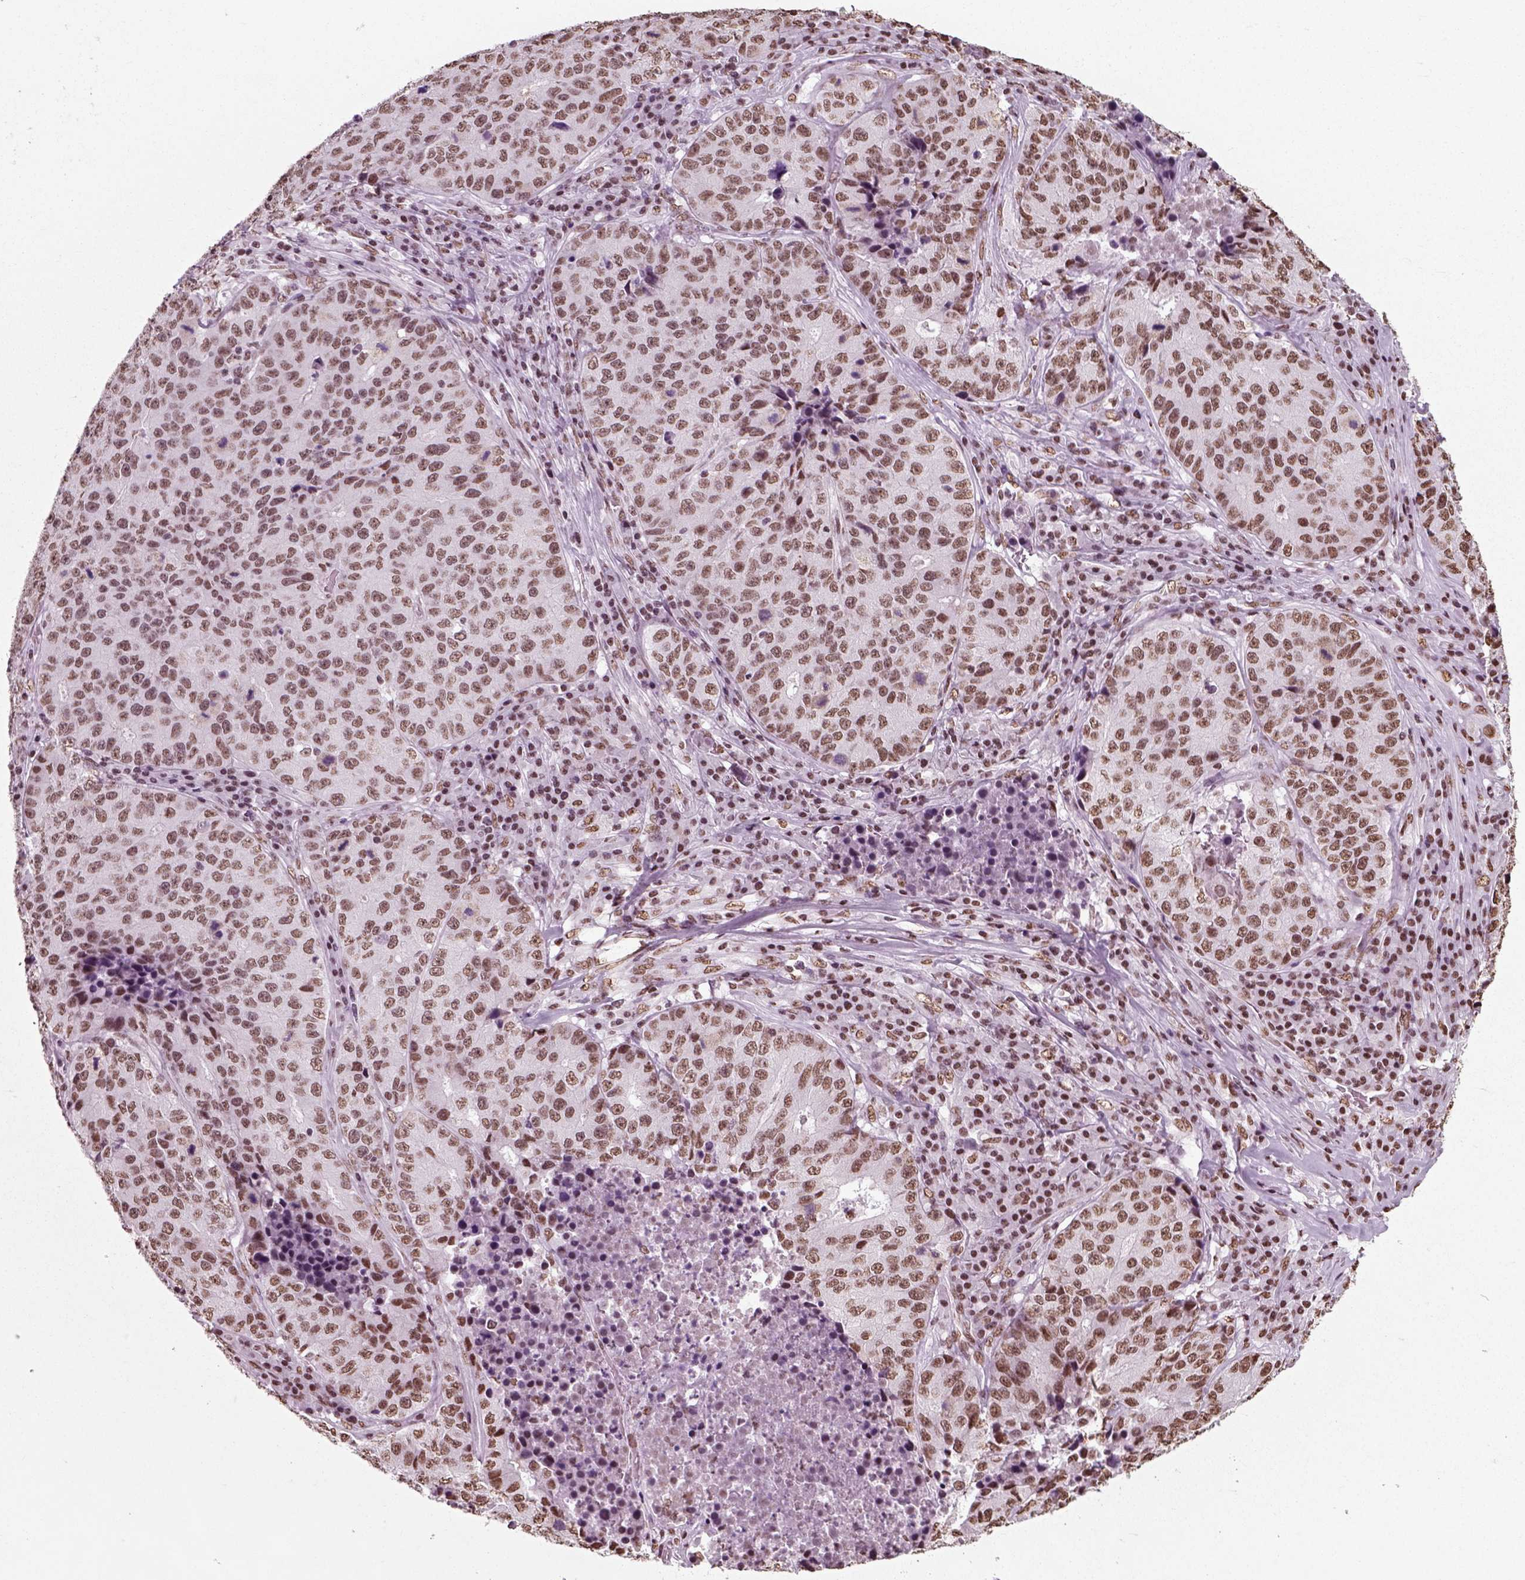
{"staining": {"intensity": "moderate", "quantity": ">75%", "location": "nuclear"}, "tissue": "stomach cancer", "cell_type": "Tumor cells", "image_type": "cancer", "snomed": [{"axis": "morphology", "description": "Adenocarcinoma, NOS"}, {"axis": "topography", "description": "Stomach"}], "caption": "IHC of human adenocarcinoma (stomach) shows medium levels of moderate nuclear expression in about >75% of tumor cells.", "gene": "POLR1H", "patient": {"sex": "male", "age": 71}}